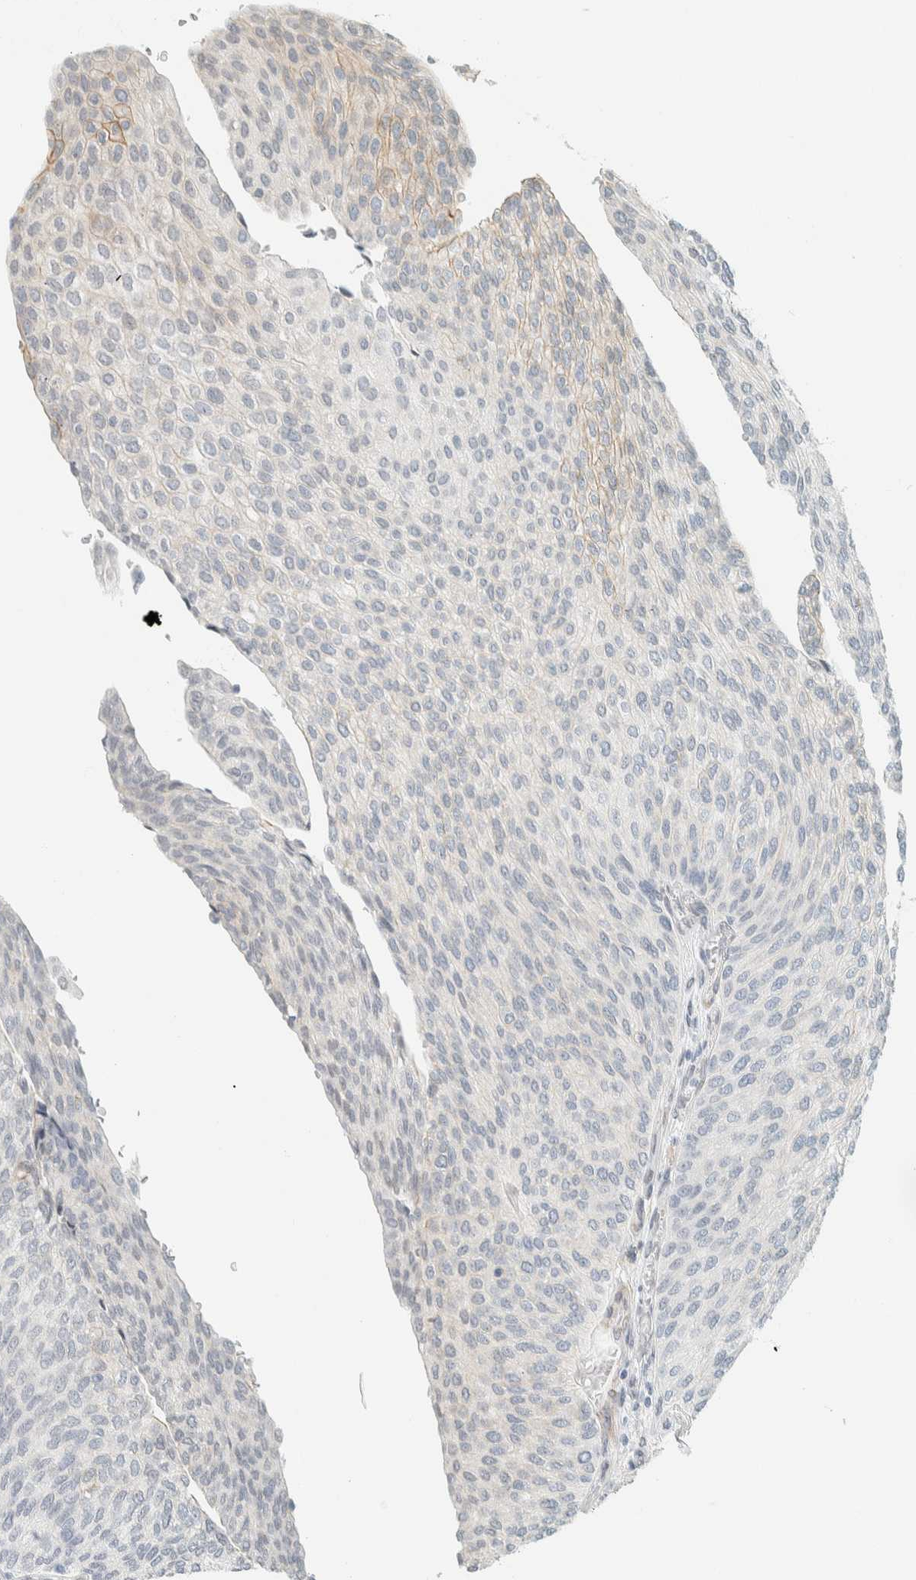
{"staining": {"intensity": "negative", "quantity": "none", "location": "none"}, "tissue": "urothelial cancer", "cell_type": "Tumor cells", "image_type": "cancer", "snomed": [{"axis": "morphology", "description": "Urothelial carcinoma, Low grade"}, {"axis": "topography", "description": "Urinary bladder"}], "caption": "A high-resolution micrograph shows immunohistochemistry staining of urothelial cancer, which exhibits no significant expression in tumor cells.", "gene": "C1QTNF12", "patient": {"sex": "female", "age": 79}}